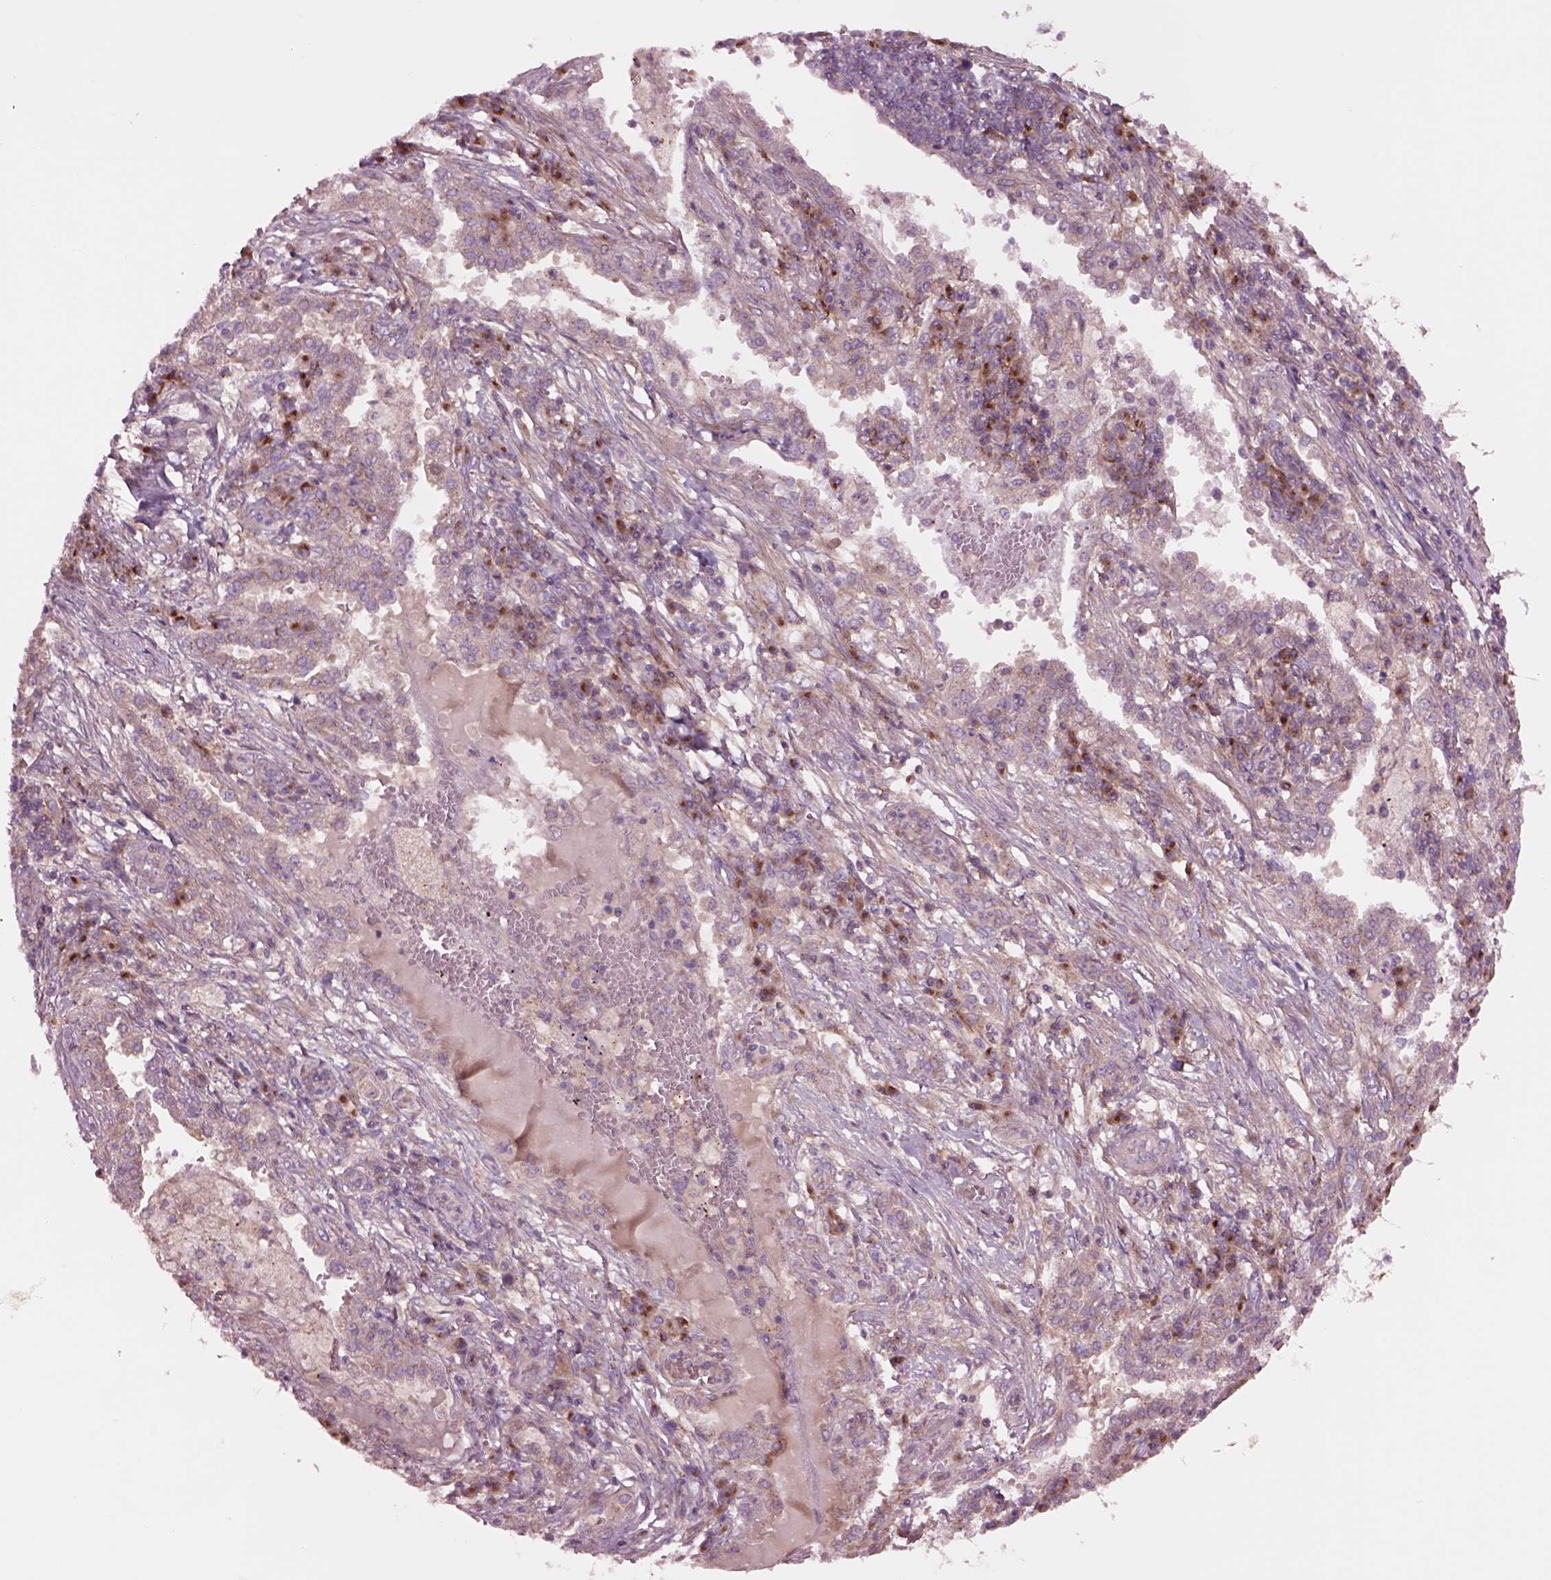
{"staining": {"intensity": "weak", "quantity": ">75%", "location": "cytoplasmic/membranous"}, "tissue": "lung cancer", "cell_type": "Tumor cells", "image_type": "cancer", "snomed": [{"axis": "morphology", "description": "Adenocarcinoma, NOS"}, {"axis": "topography", "description": "Lung"}], "caption": "Protein expression analysis of human lung cancer reveals weak cytoplasmic/membranous expression in approximately >75% of tumor cells.", "gene": "SEC23A", "patient": {"sex": "male", "age": 57}}